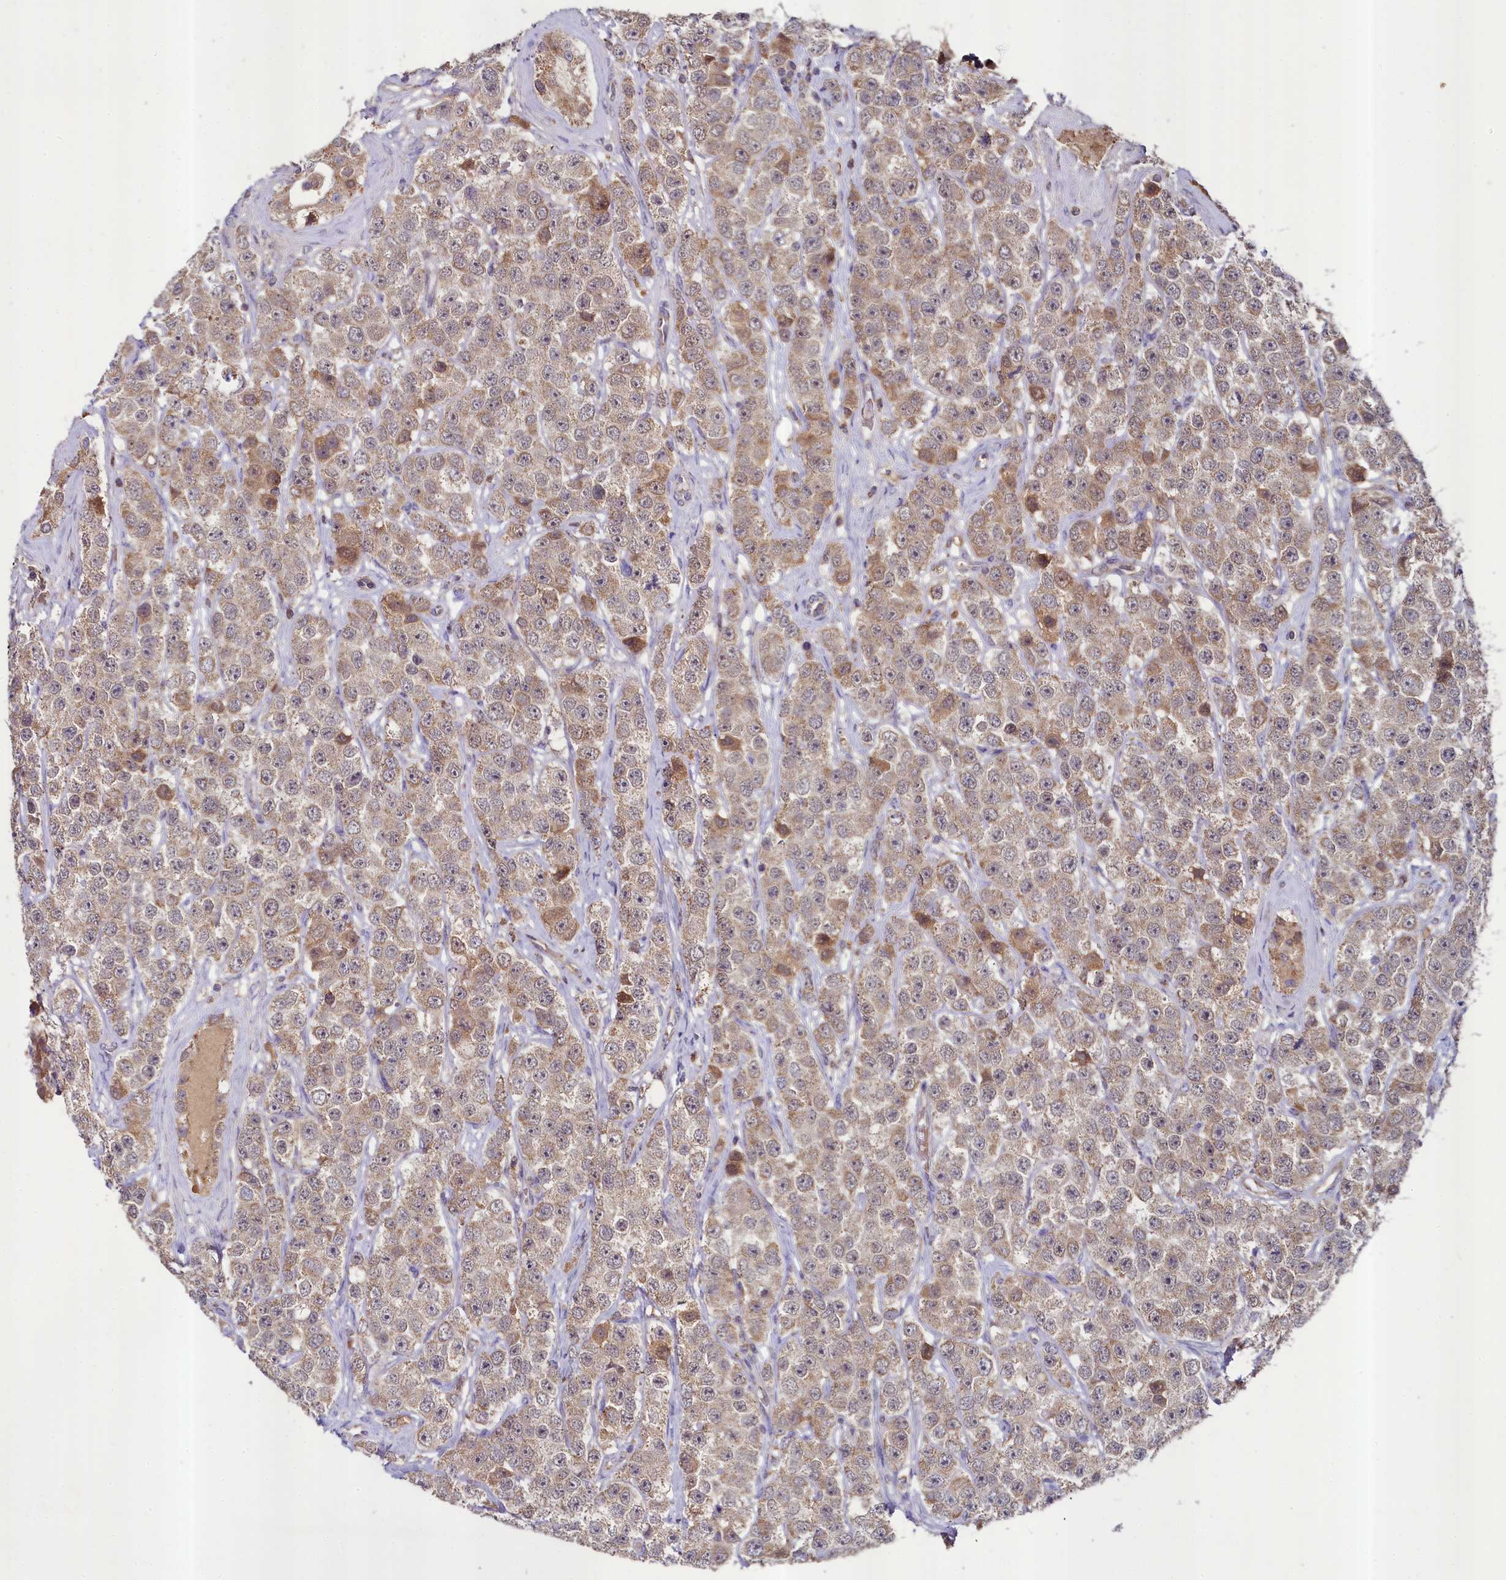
{"staining": {"intensity": "moderate", "quantity": ">75%", "location": "cytoplasmic/membranous"}, "tissue": "testis cancer", "cell_type": "Tumor cells", "image_type": "cancer", "snomed": [{"axis": "morphology", "description": "Seminoma, NOS"}, {"axis": "topography", "description": "Testis"}], "caption": "Immunohistochemistry (IHC) of testis seminoma displays medium levels of moderate cytoplasmic/membranous staining in about >75% of tumor cells. (IHC, brightfield microscopy, high magnification).", "gene": "METTL4", "patient": {"sex": "male", "age": 28}}